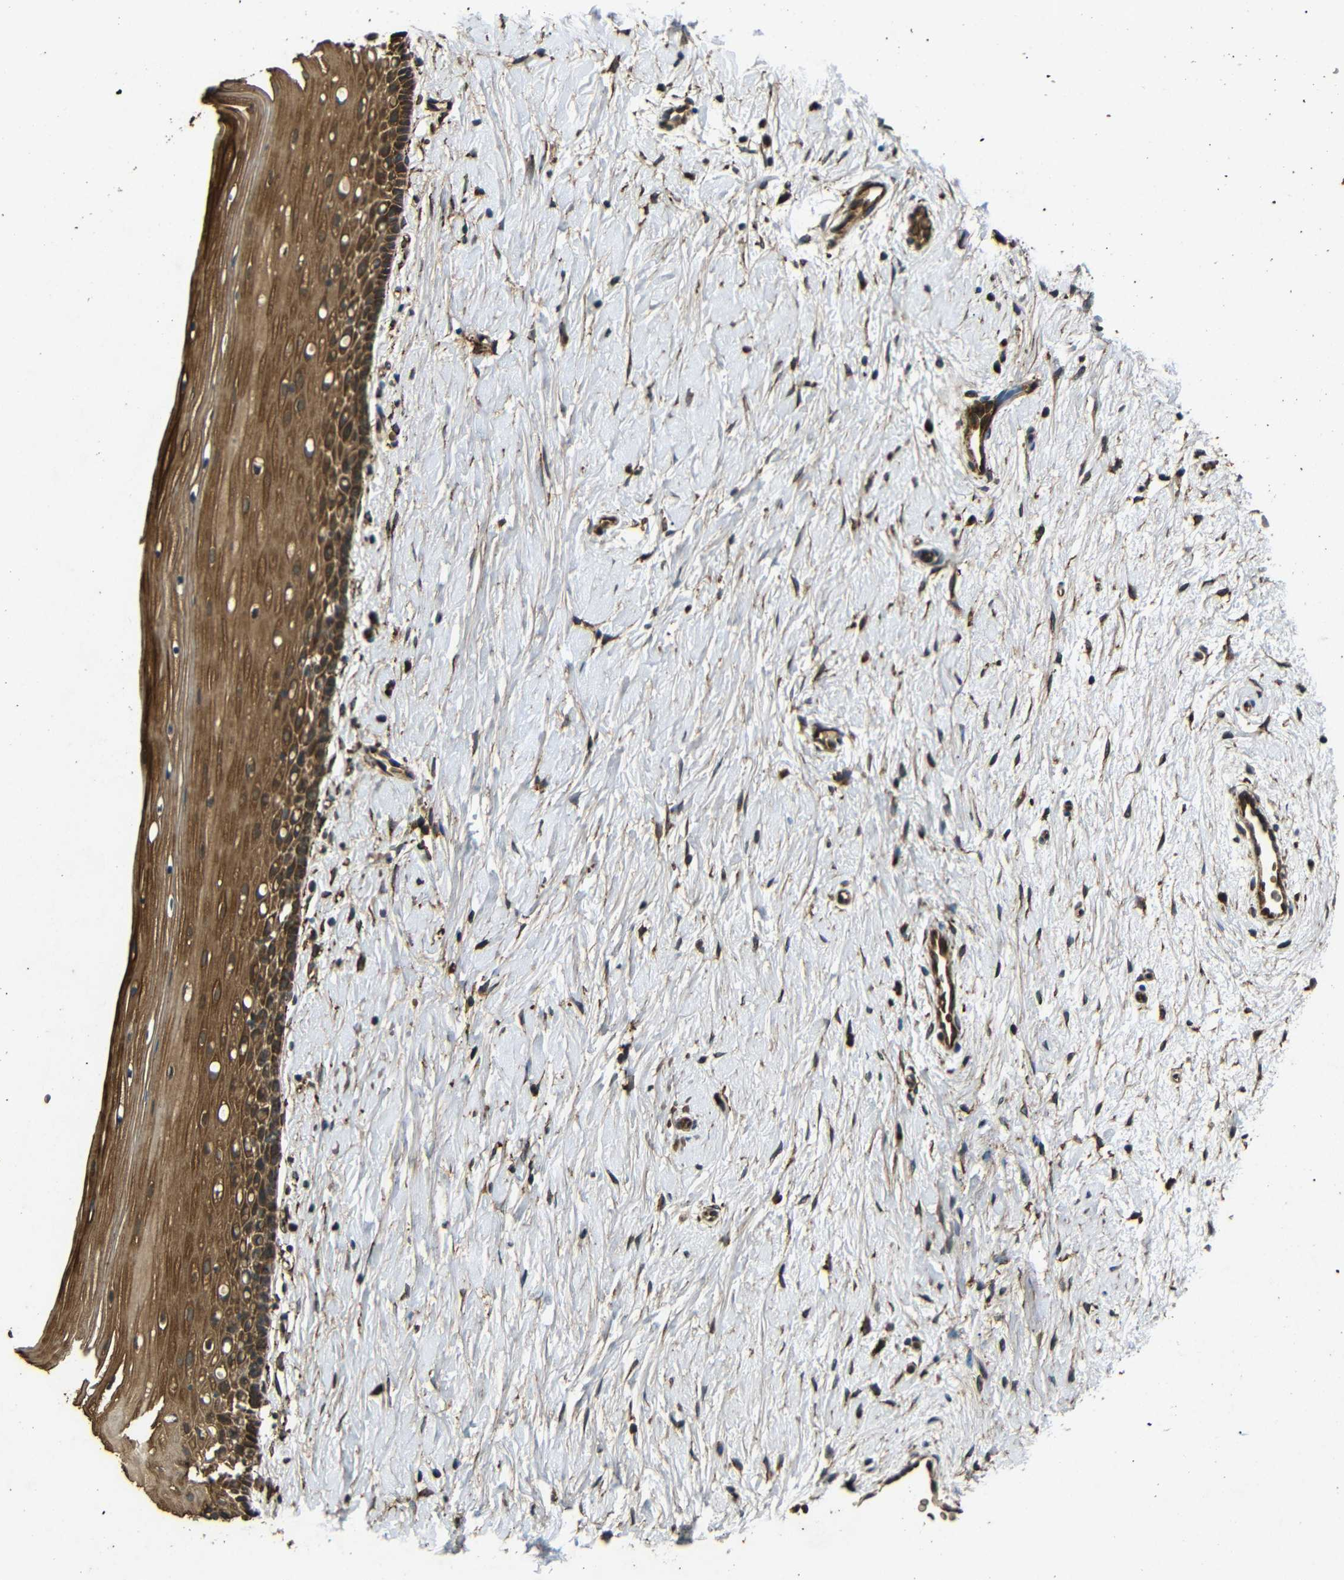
{"staining": {"intensity": "moderate", "quantity": ">75%", "location": "cytoplasmic/membranous"}, "tissue": "cervix", "cell_type": "Glandular cells", "image_type": "normal", "snomed": [{"axis": "morphology", "description": "Normal tissue, NOS"}, {"axis": "topography", "description": "Cervix"}], "caption": "Cervix stained with a brown dye exhibits moderate cytoplasmic/membranous positive positivity in approximately >75% of glandular cells.", "gene": "TRPC1", "patient": {"sex": "female", "age": 39}}